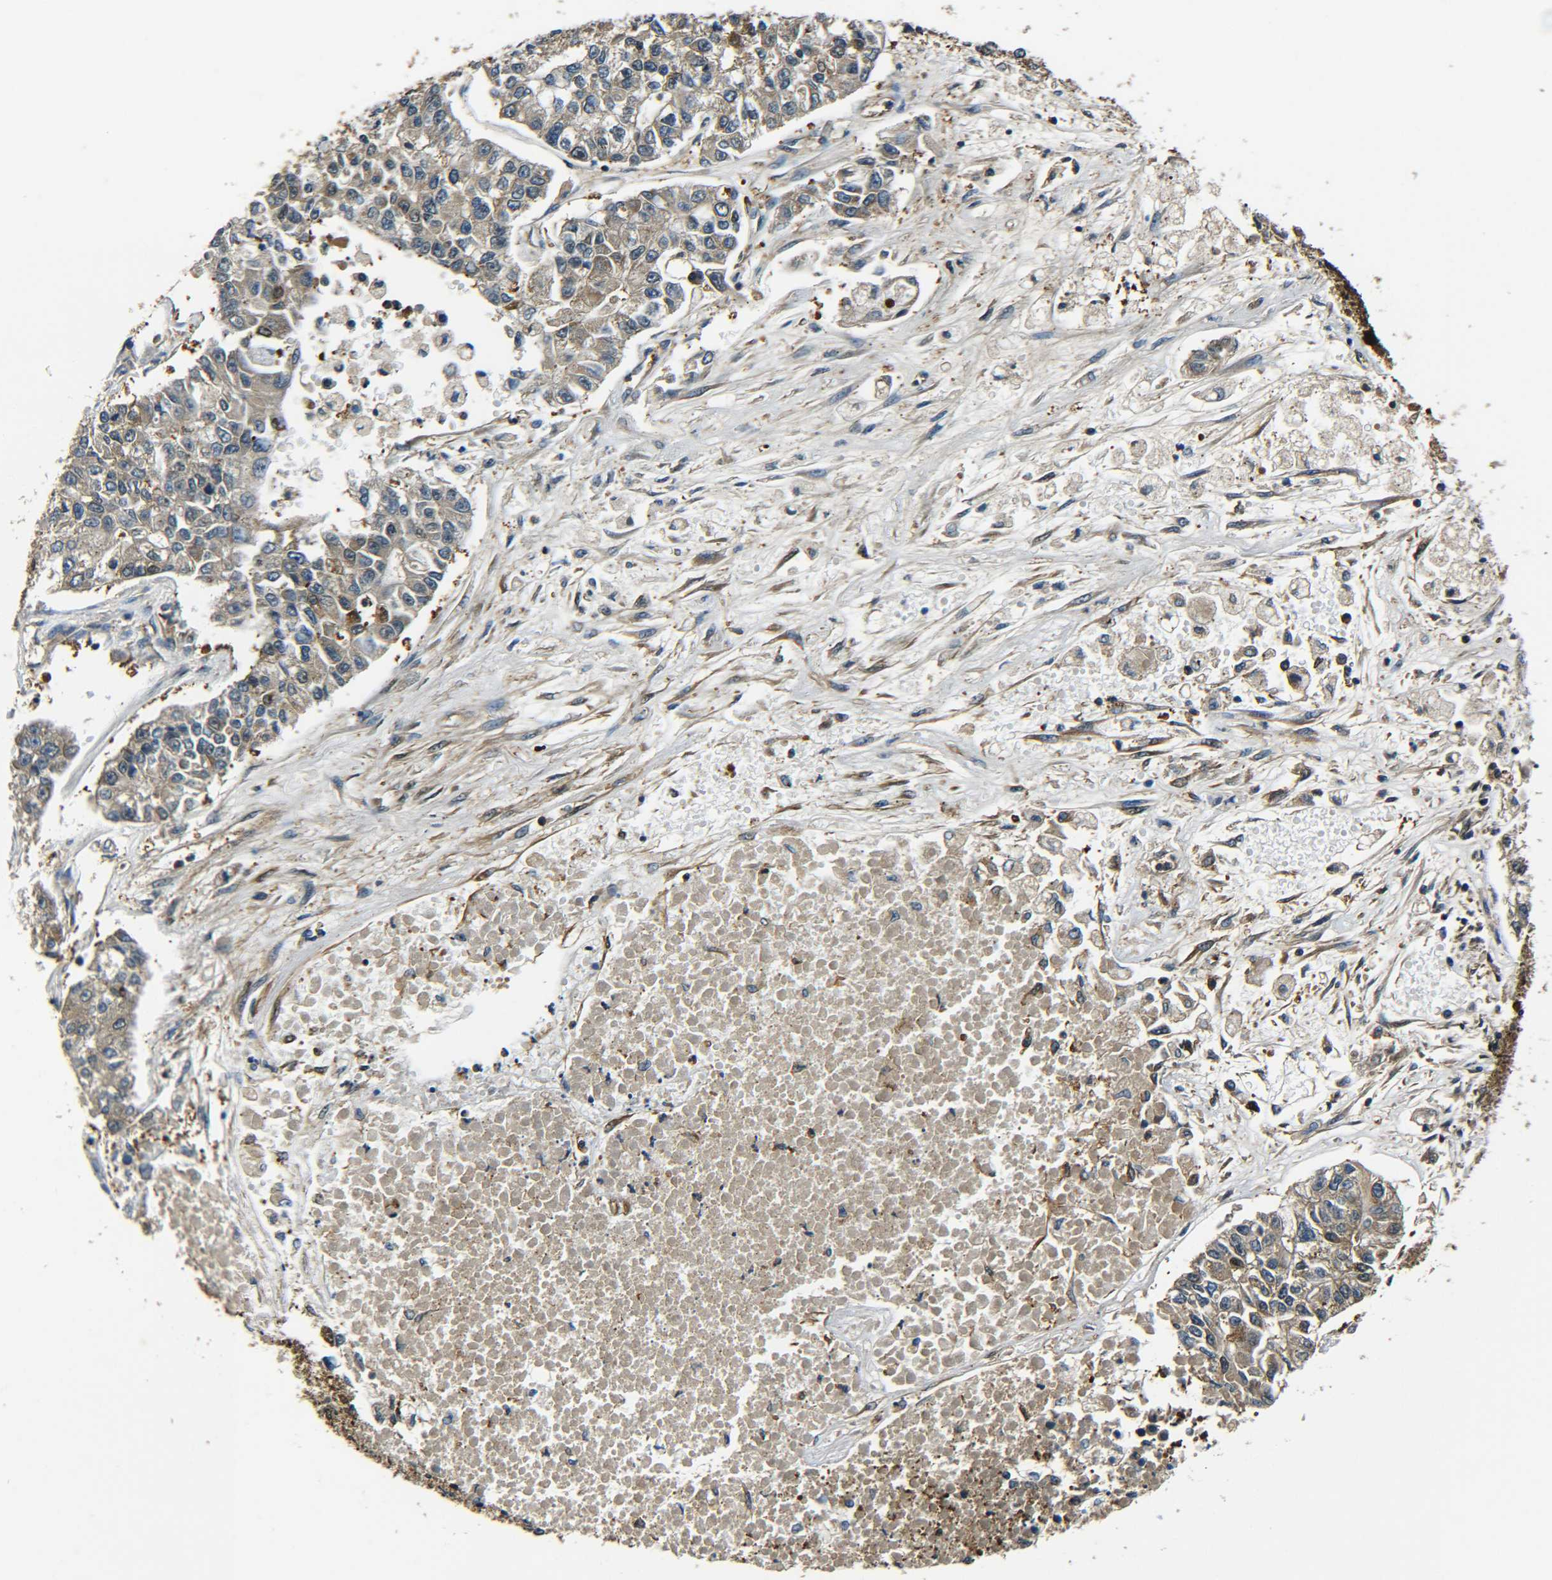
{"staining": {"intensity": "moderate", "quantity": ">75%", "location": "cytoplasmic/membranous"}, "tissue": "lung cancer", "cell_type": "Tumor cells", "image_type": "cancer", "snomed": [{"axis": "morphology", "description": "Adenocarcinoma, NOS"}, {"axis": "topography", "description": "Lung"}], "caption": "Moderate cytoplasmic/membranous protein staining is identified in about >75% of tumor cells in lung adenocarcinoma.", "gene": "PREB", "patient": {"sex": "male", "age": 49}}